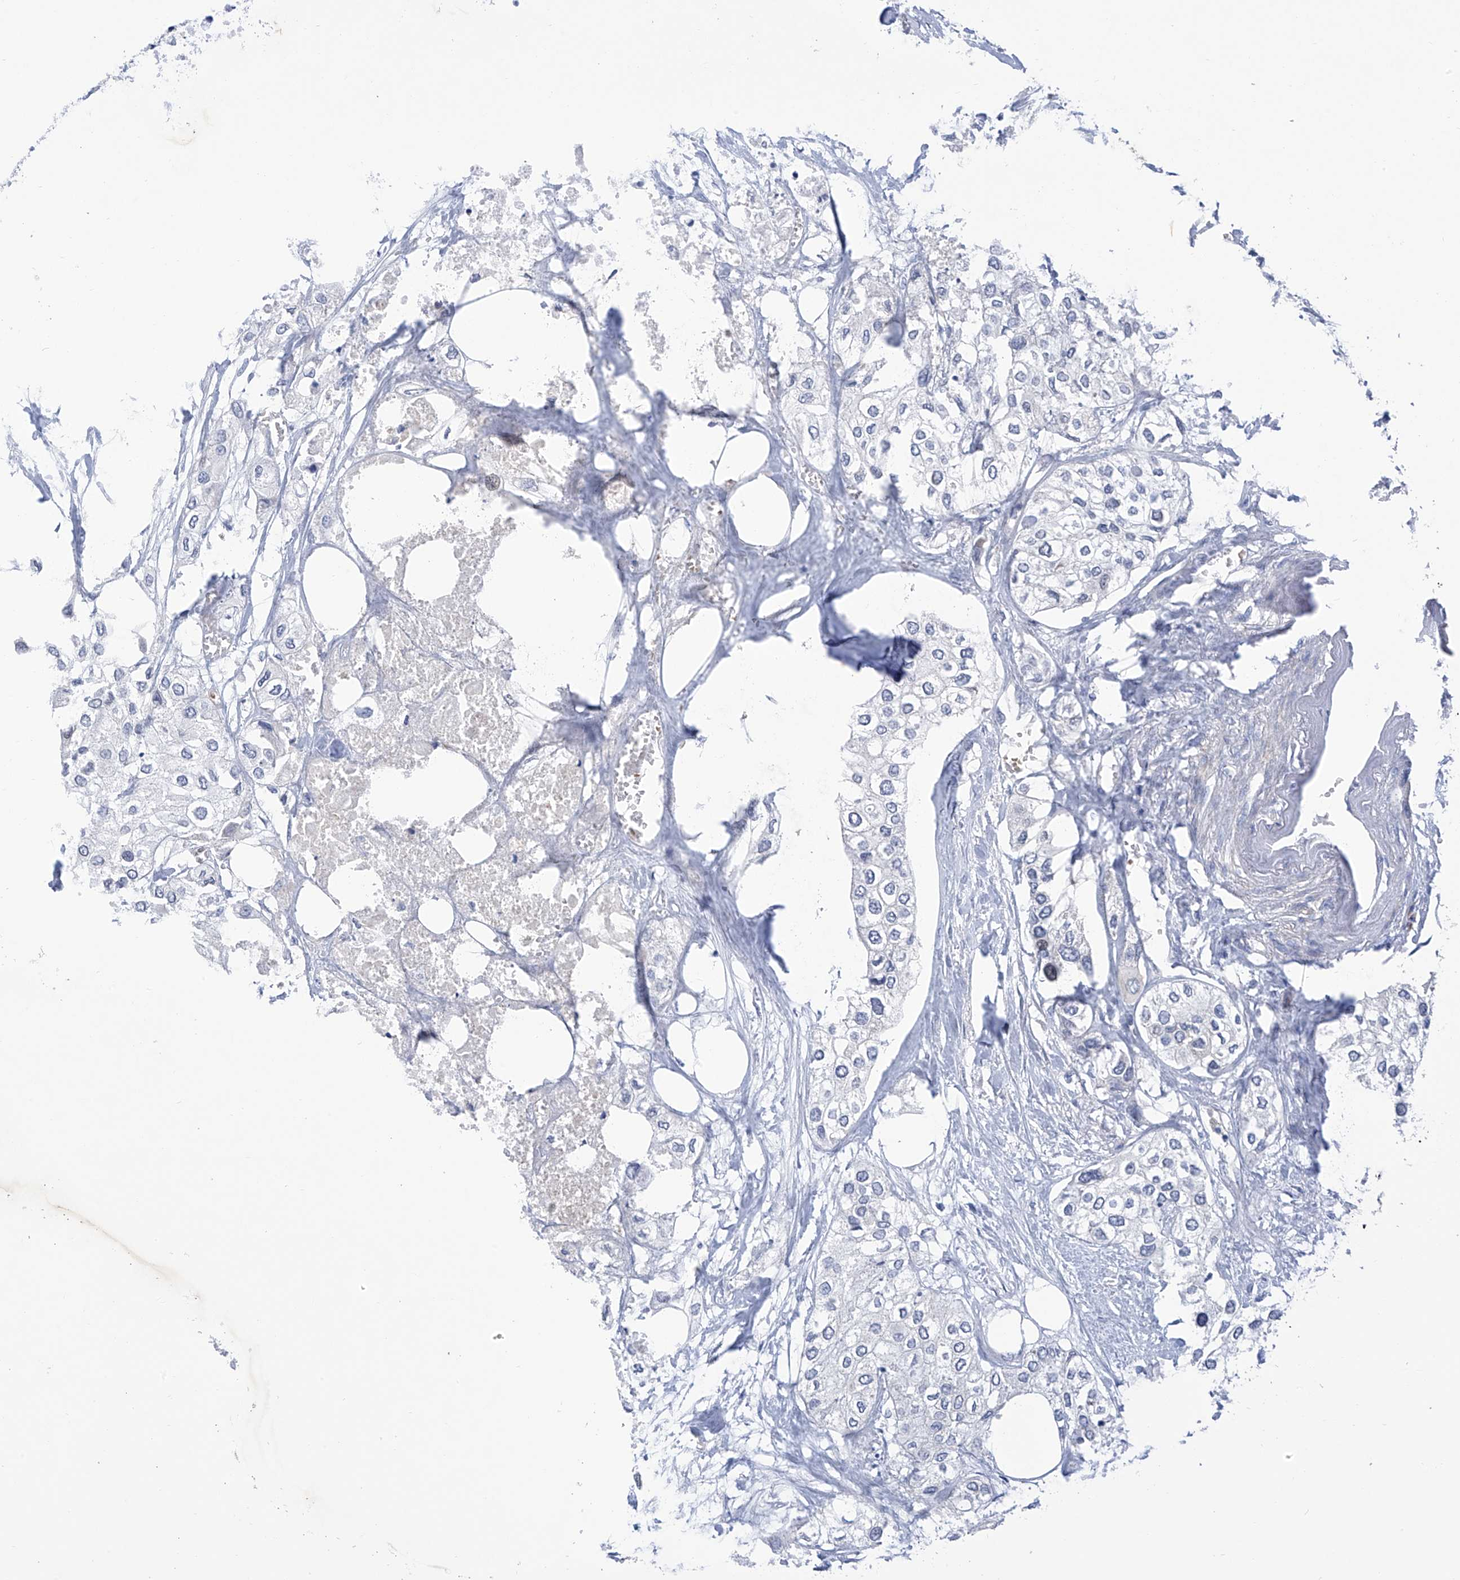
{"staining": {"intensity": "negative", "quantity": "none", "location": "none"}, "tissue": "urothelial cancer", "cell_type": "Tumor cells", "image_type": "cancer", "snomed": [{"axis": "morphology", "description": "Urothelial carcinoma, High grade"}, {"axis": "topography", "description": "Urinary bladder"}], "caption": "Protein analysis of urothelial carcinoma (high-grade) displays no significant positivity in tumor cells.", "gene": "SLCO4A1", "patient": {"sex": "male", "age": 64}}